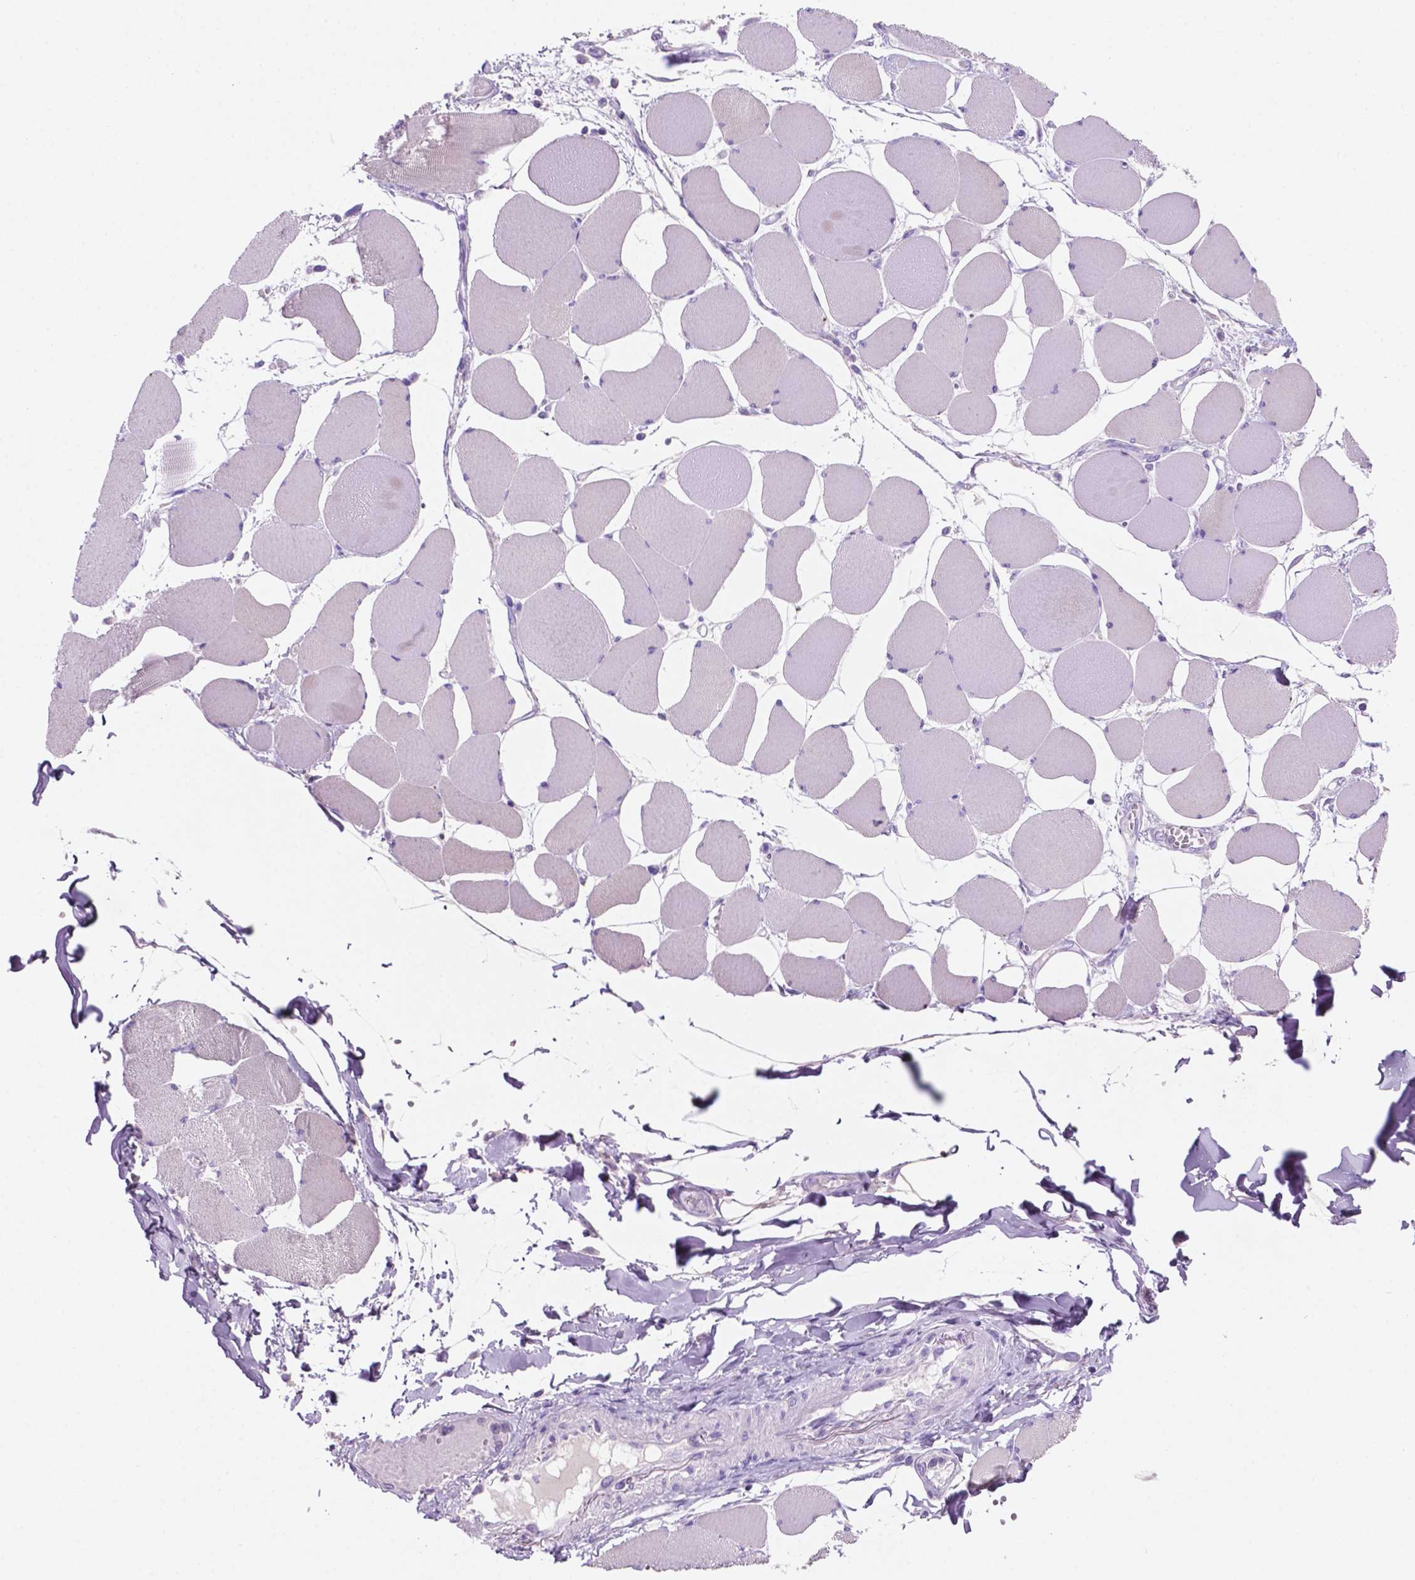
{"staining": {"intensity": "negative", "quantity": "none", "location": "none"}, "tissue": "skeletal muscle", "cell_type": "Myocytes", "image_type": "normal", "snomed": [{"axis": "morphology", "description": "Normal tissue, NOS"}, {"axis": "topography", "description": "Skeletal muscle"}], "caption": "The micrograph exhibits no staining of myocytes in normal skeletal muscle.", "gene": "POU4F1", "patient": {"sex": "female", "age": 75}}